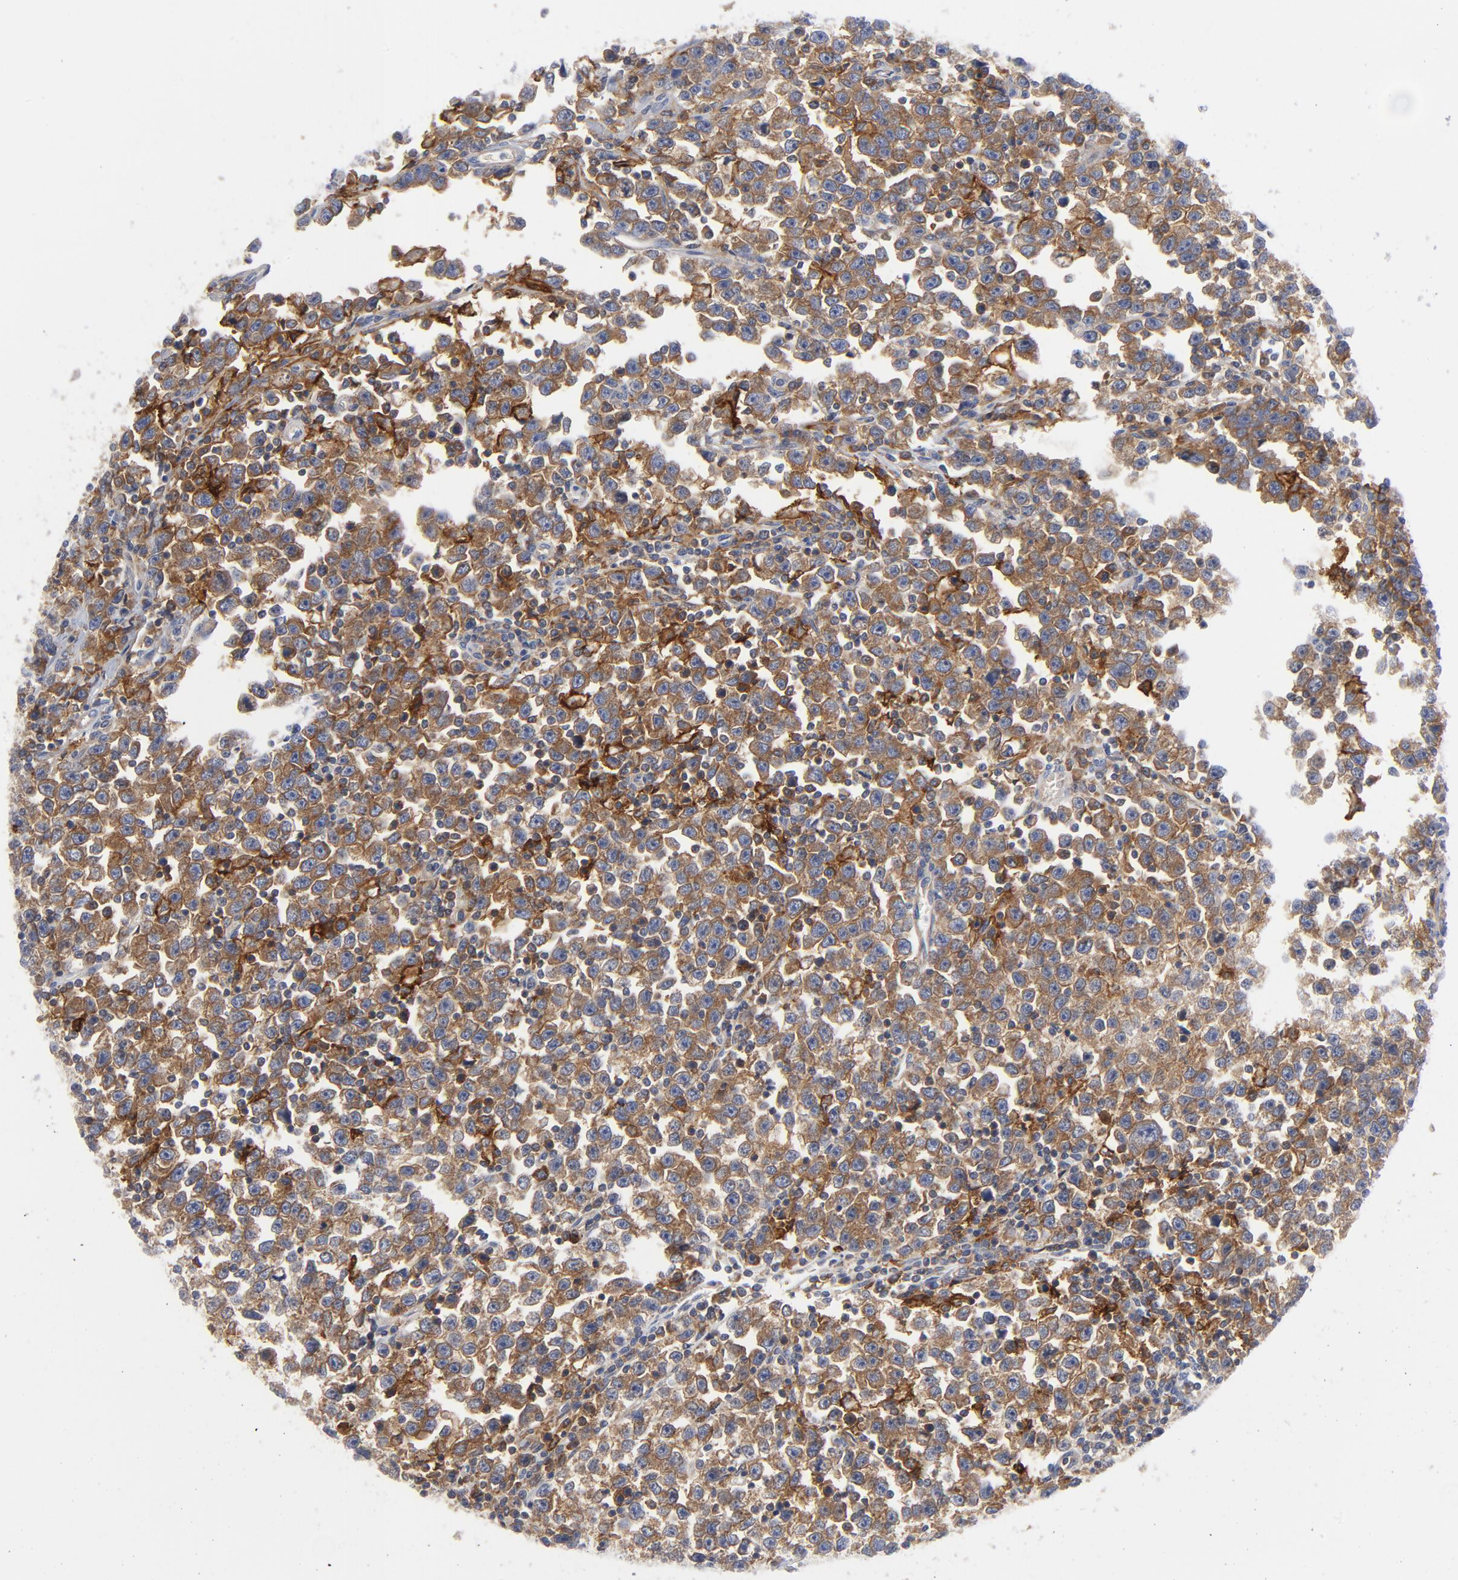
{"staining": {"intensity": "moderate", "quantity": ">75%", "location": "cytoplasmic/membranous"}, "tissue": "testis cancer", "cell_type": "Tumor cells", "image_type": "cancer", "snomed": [{"axis": "morphology", "description": "Seminoma, NOS"}, {"axis": "topography", "description": "Testis"}], "caption": "Seminoma (testis) stained with a brown dye demonstrates moderate cytoplasmic/membranous positive positivity in approximately >75% of tumor cells.", "gene": "CD86", "patient": {"sex": "male", "age": 43}}